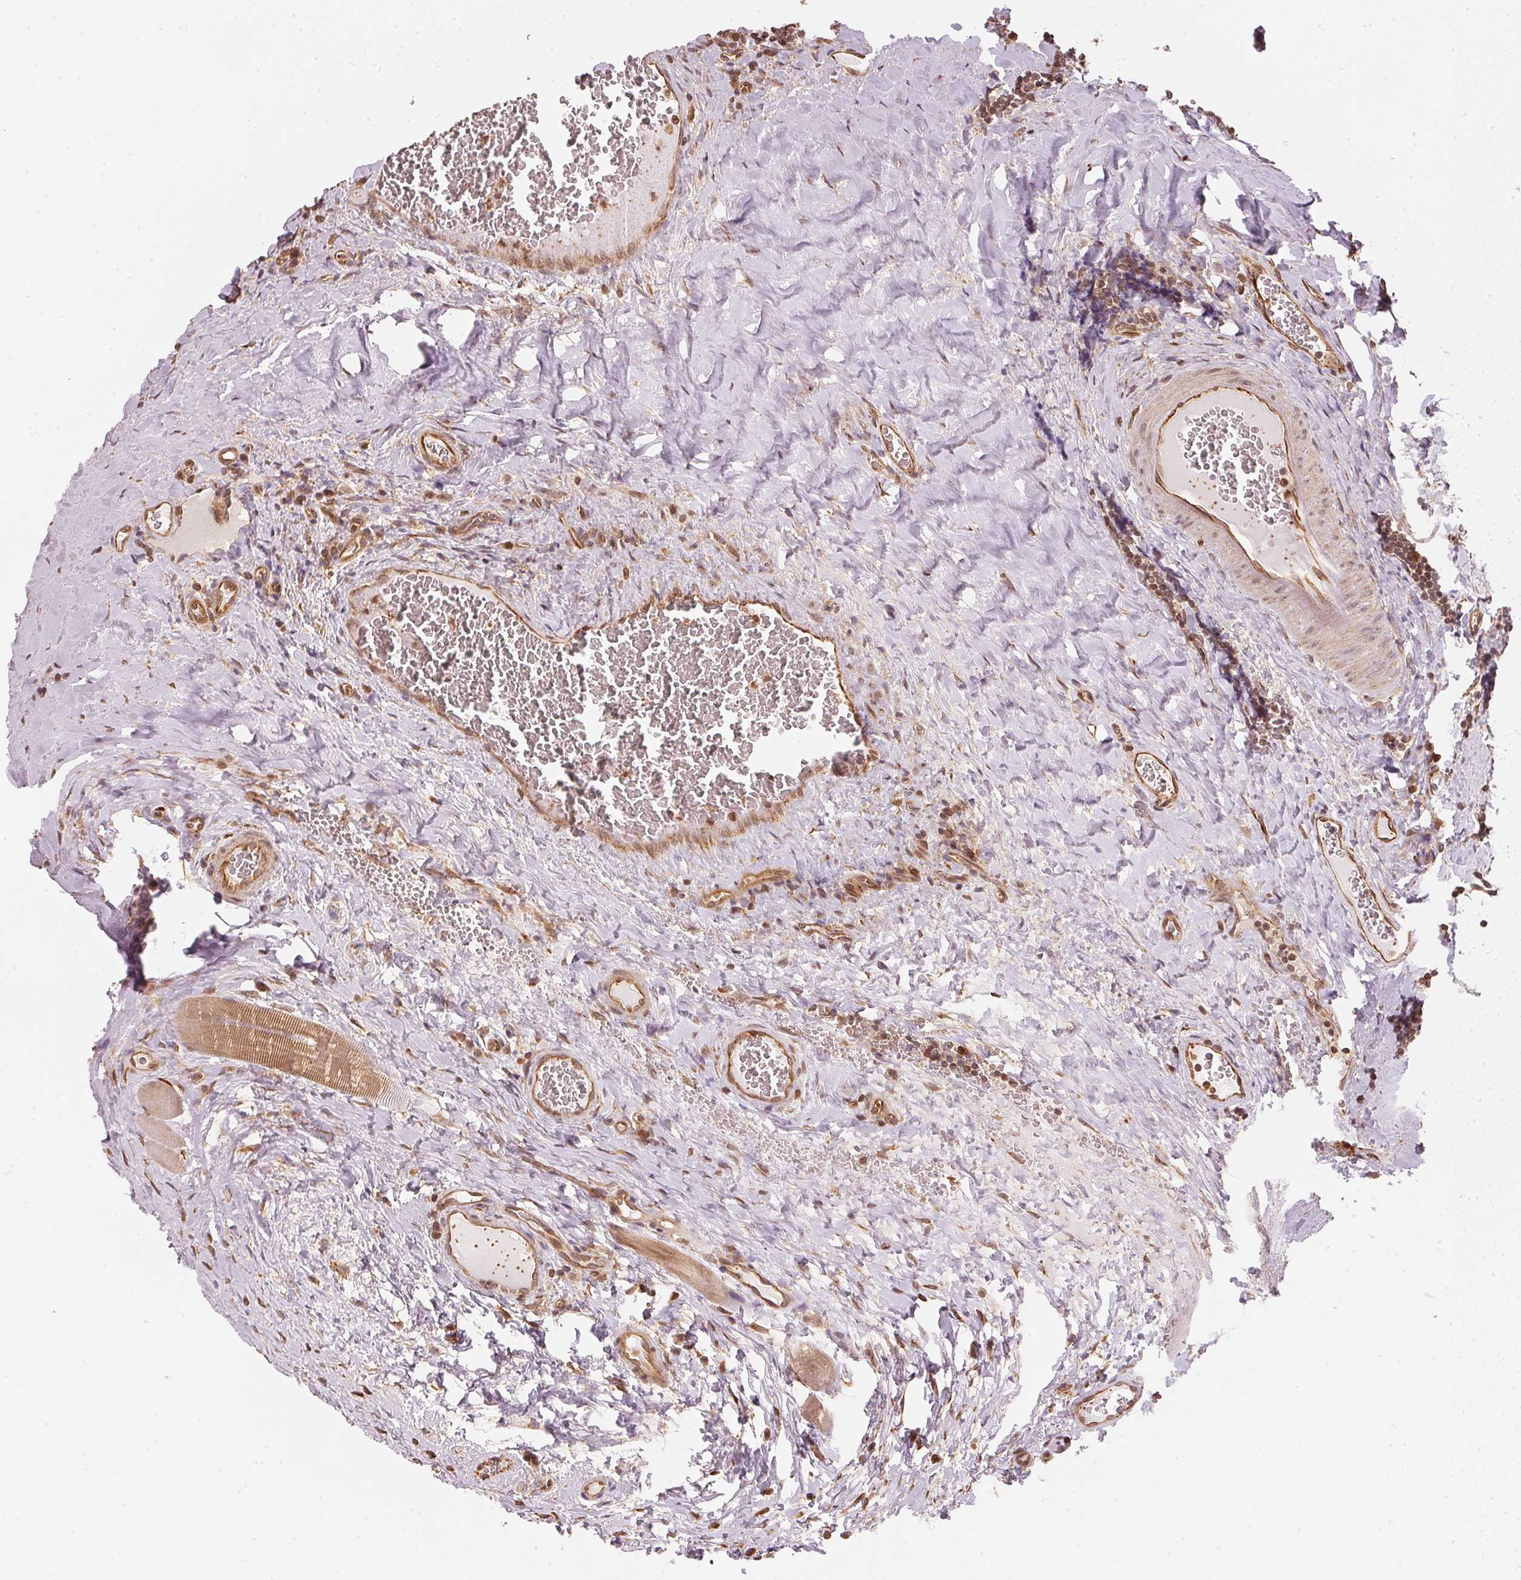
{"staining": {"intensity": "moderate", "quantity": "25%-75%", "location": "cytoplasmic/membranous"}, "tissue": "tonsil", "cell_type": "Germinal center cells", "image_type": "normal", "snomed": [{"axis": "morphology", "description": "Normal tissue, NOS"}, {"axis": "morphology", "description": "Inflammation, NOS"}, {"axis": "topography", "description": "Tonsil"}], "caption": "Germinal center cells demonstrate medium levels of moderate cytoplasmic/membranous staining in about 25%-75% of cells in normal tonsil.", "gene": "STRN4", "patient": {"sex": "female", "age": 31}}